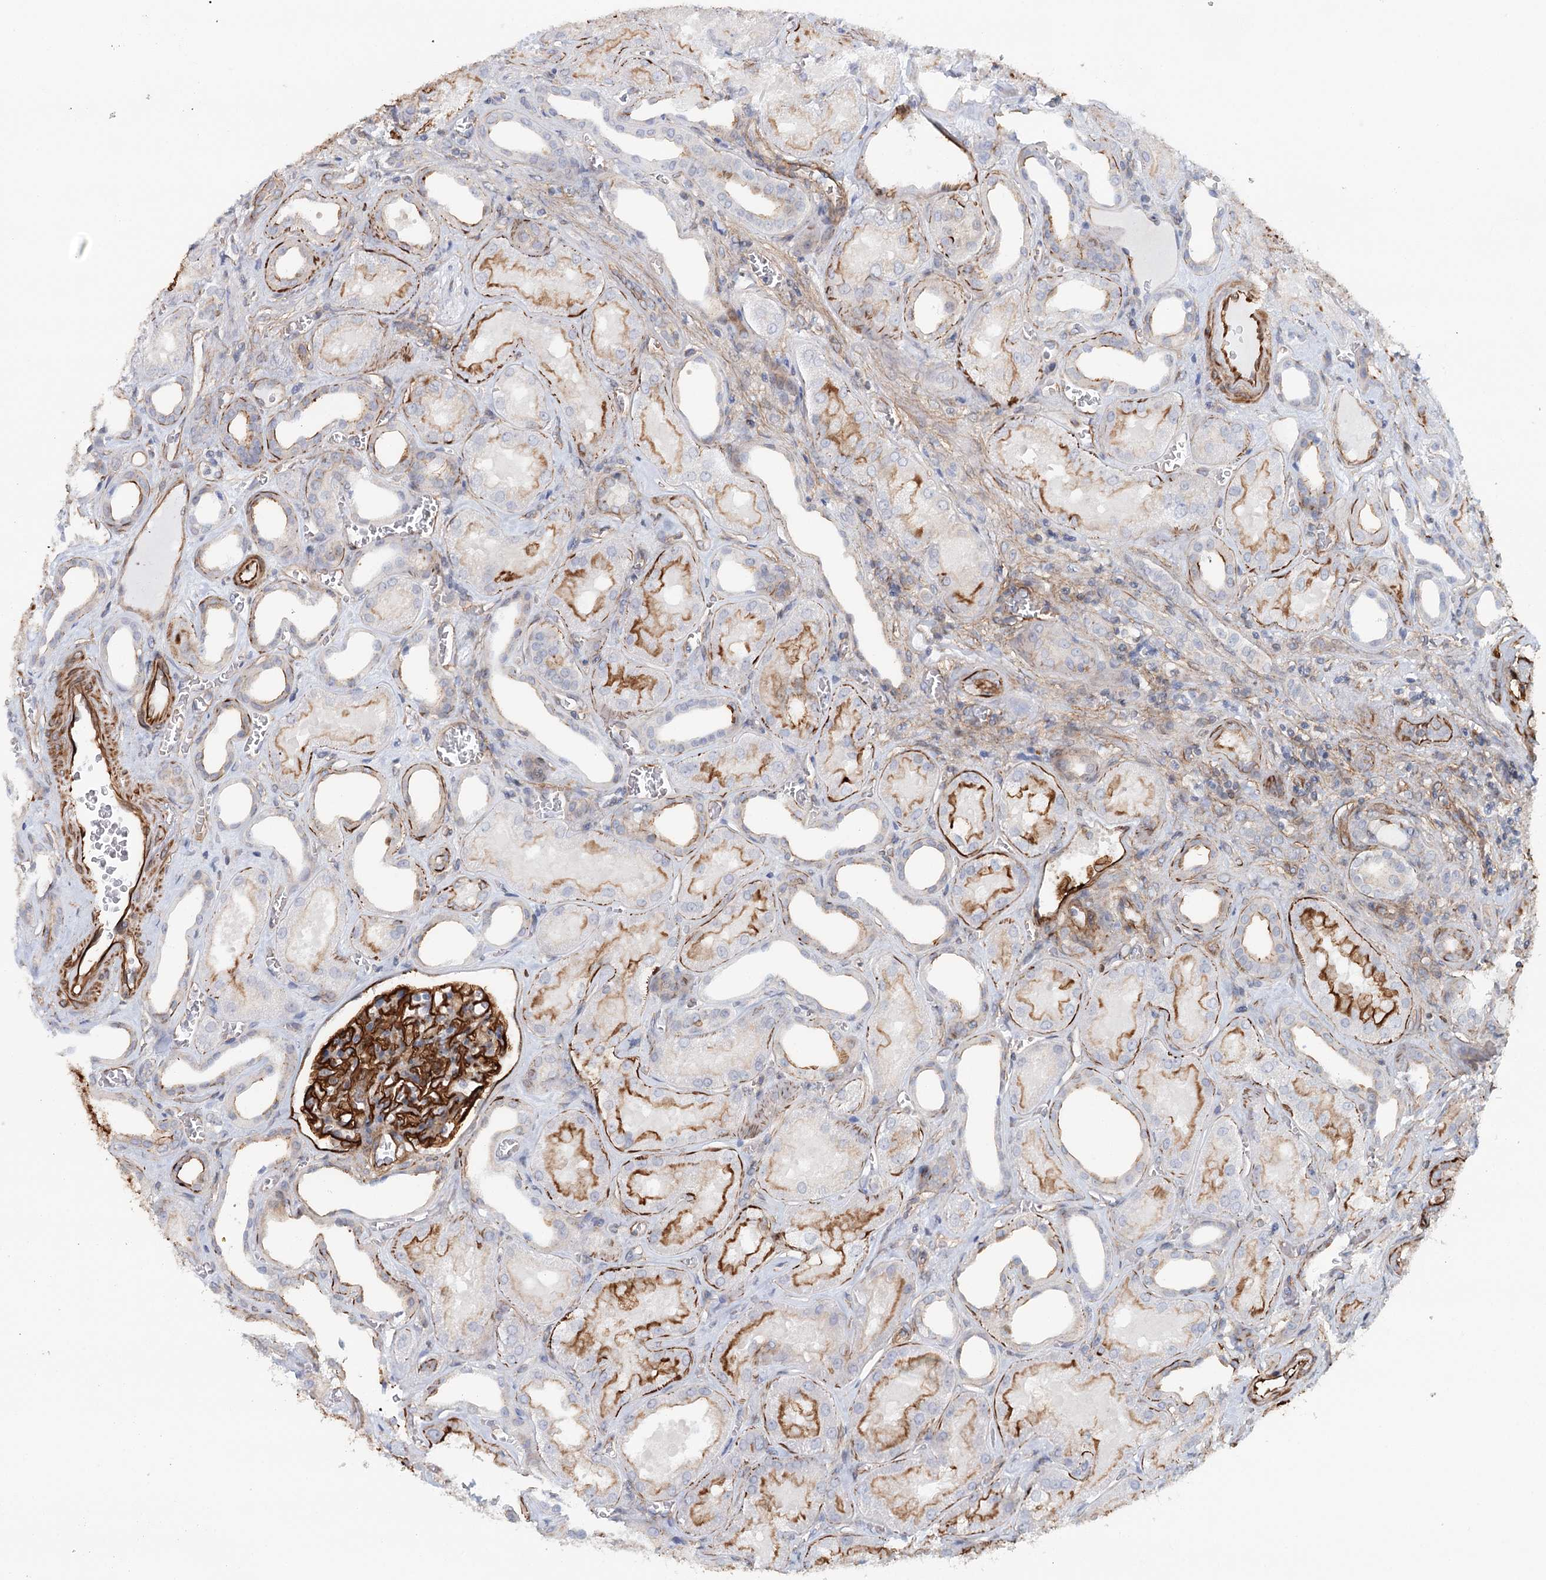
{"staining": {"intensity": "strong", "quantity": ">75%", "location": "cytoplasmic/membranous"}, "tissue": "kidney", "cell_type": "Cells in glomeruli", "image_type": "normal", "snomed": [{"axis": "morphology", "description": "Normal tissue, NOS"}, {"axis": "morphology", "description": "Adenocarcinoma, NOS"}, {"axis": "topography", "description": "Kidney"}], "caption": "Immunohistochemistry of normal kidney exhibits high levels of strong cytoplasmic/membranous positivity in approximately >75% of cells in glomeruli.", "gene": "SYNPO", "patient": {"sex": "female", "age": 68}}